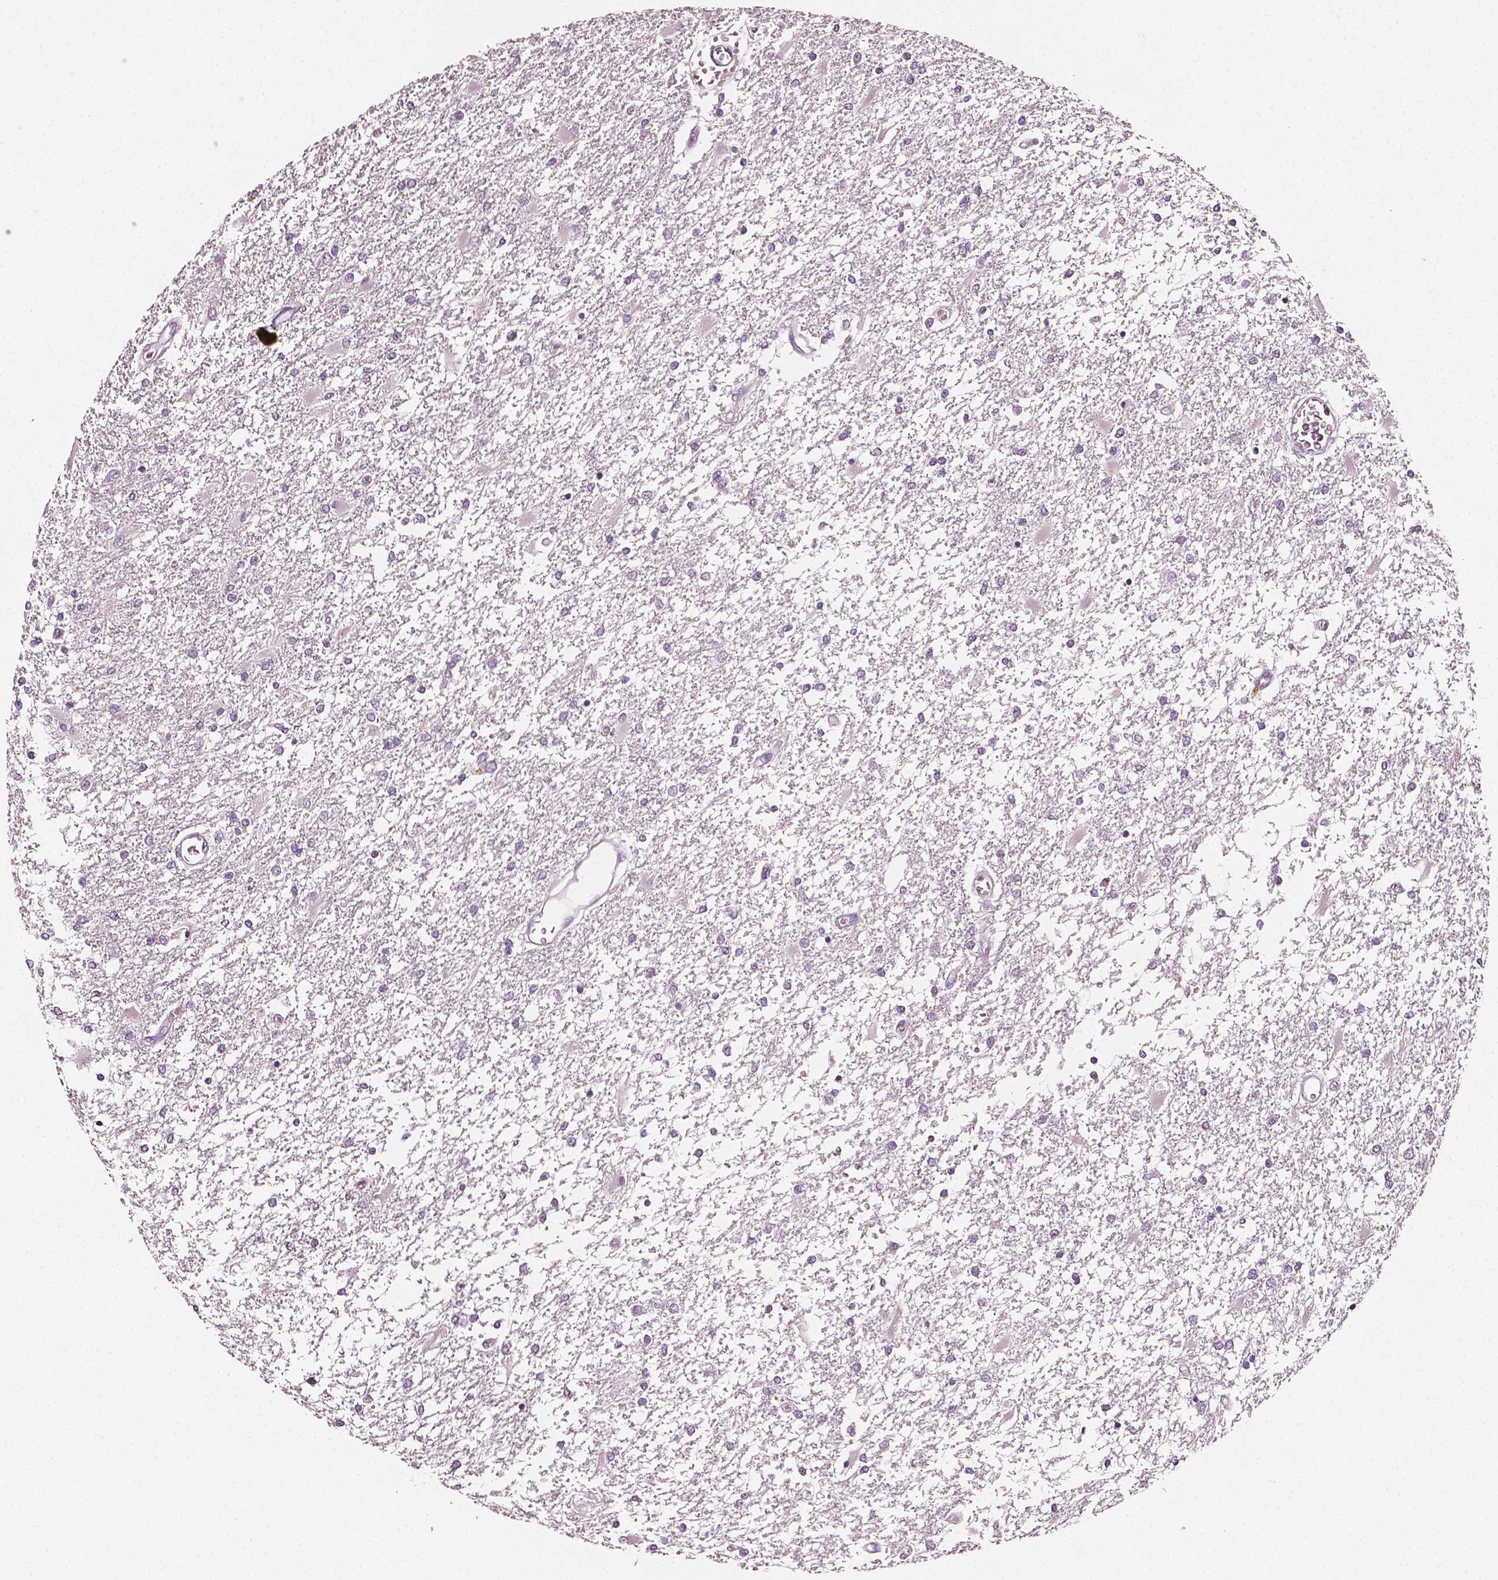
{"staining": {"intensity": "negative", "quantity": "none", "location": "none"}, "tissue": "glioma", "cell_type": "Tumor cells", "image_type": "cancer", "snomed": [{"axis": "morphology", "description": "Glioma, malignant, High grade"}, {"axis": "topography", "description": "Cerebral cortex"}], "caption": "Immunohistochemistry of glioma shows no positivity in tumor cells. (DAB (3,3'-diaminobenzidine) immunohistochemistry (IHC) with hematoxylin counter stain).", "gene": "PLA2R1", "patient": {"sex": "male", "age": 79}}